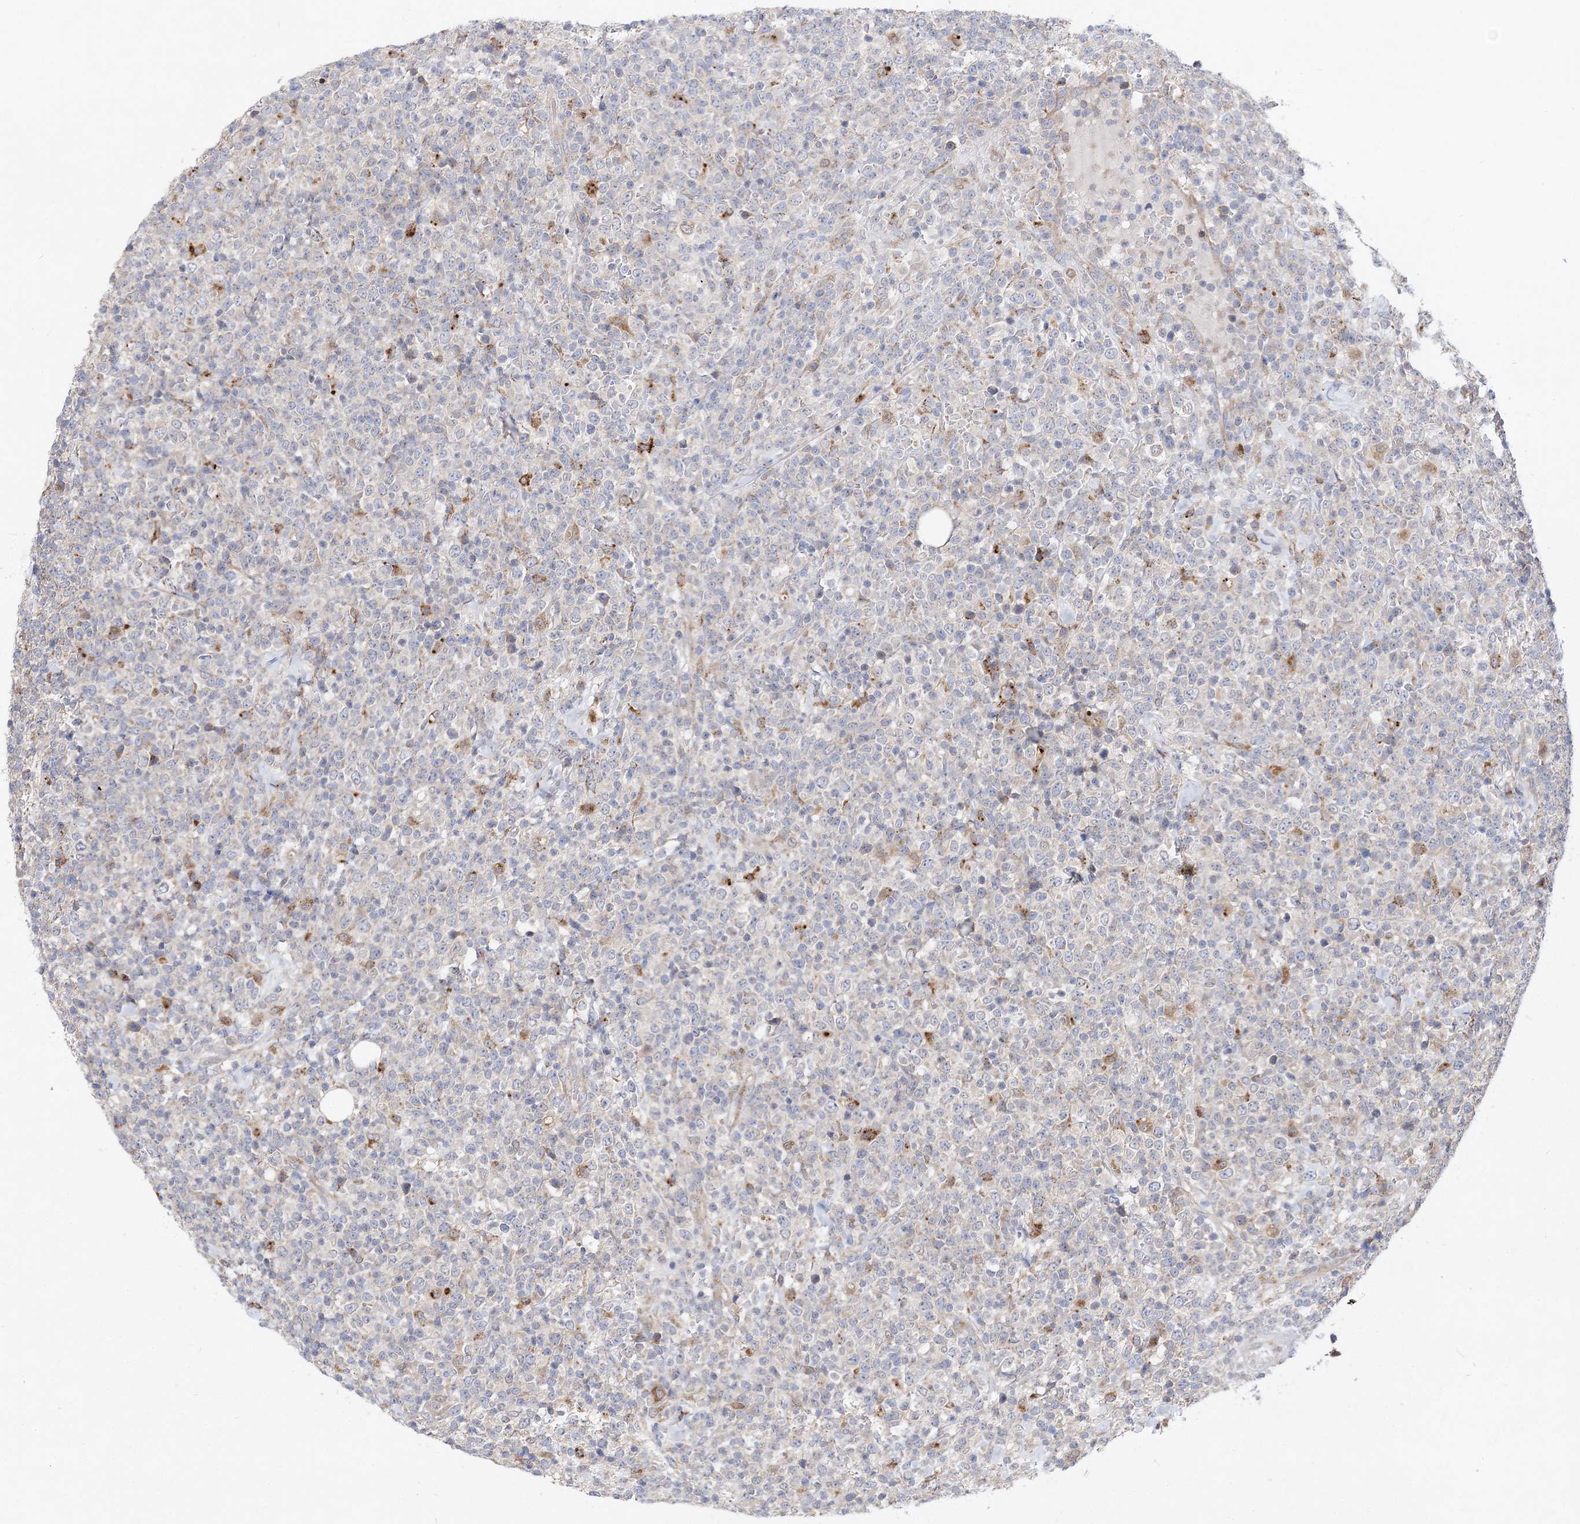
{"staining": {"intensity": "negative", "quantity": "none", "location": "none"}, "tissue": "lymphoma", "cell_type": "Tumor cells", "image_type": "cancer", "snomed": [{"axis": "morphology", "description": "Malignant lymphoma, non-Hodgkin's type, High grade"}, {"axis": "topography", "description": "Colon"}], "caption": "DAB (3,3'-diaminobenzidine) immunohistochemical staining of malignant lymphoma, non-Hodgkin's type (high-grade) shows no significant expression in tumor cells.", "gene": "C3orf38", "patient": {"sex": "female", "age": 53}}